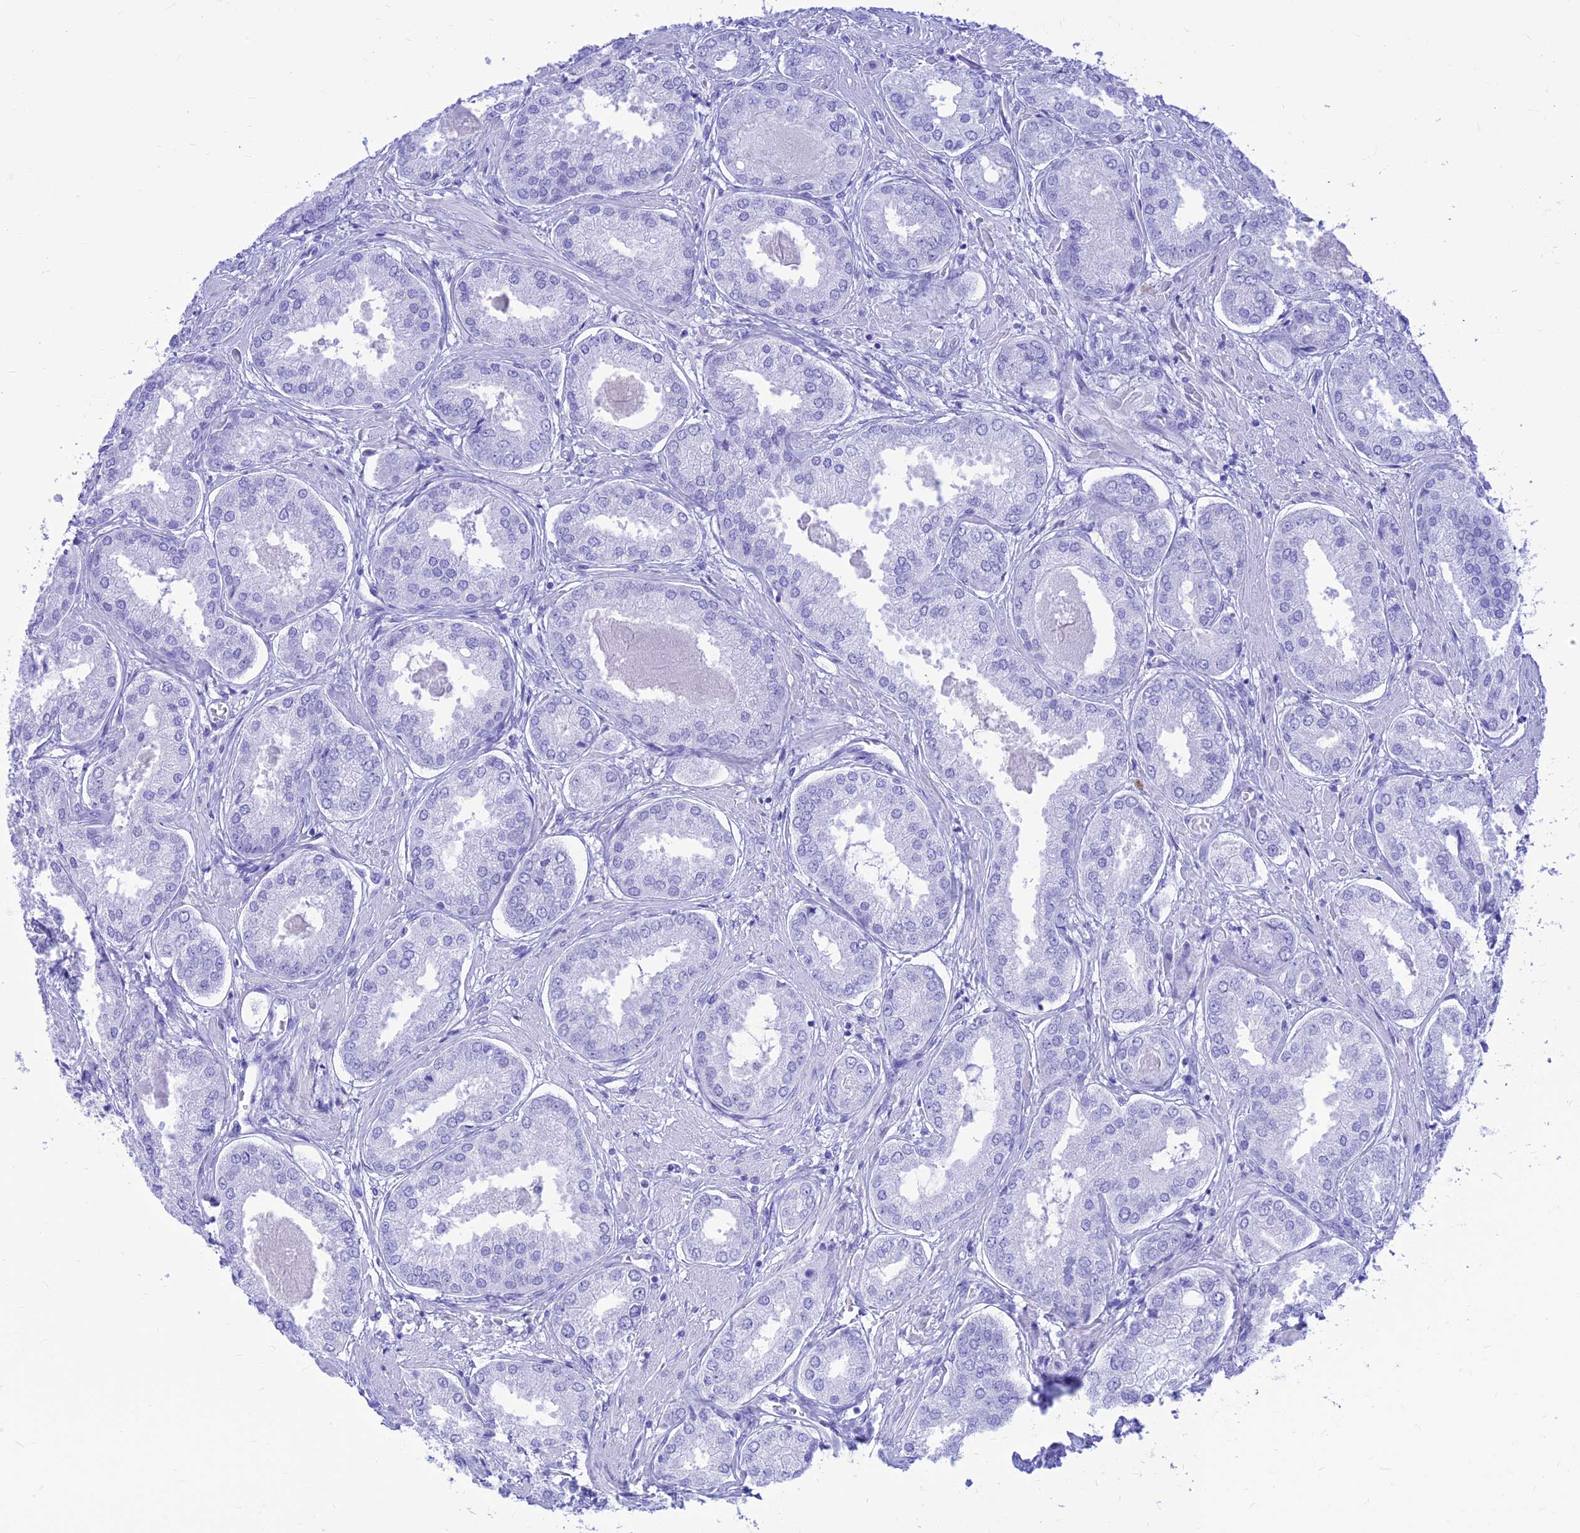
{"staining": {"intensity": "negative", "quantity": "none", "location": "none"}, "tissue": "prostate cancer", "cell_type": "Tumor cells", "image_type": "cancer", "snomed": [{"axis": "morphology", "description": "Adenocarcinoma, Low grade"}, {"axis": "topography", "description": "Prostate"}], "caption": "Prostate cancer (adenocarcinoma (low-grade)) stained for a protein using immunohistochemistry displays no staining tumor cells.", "gene": "PRNP", "patient": {"sex": "male", "age": 68}}